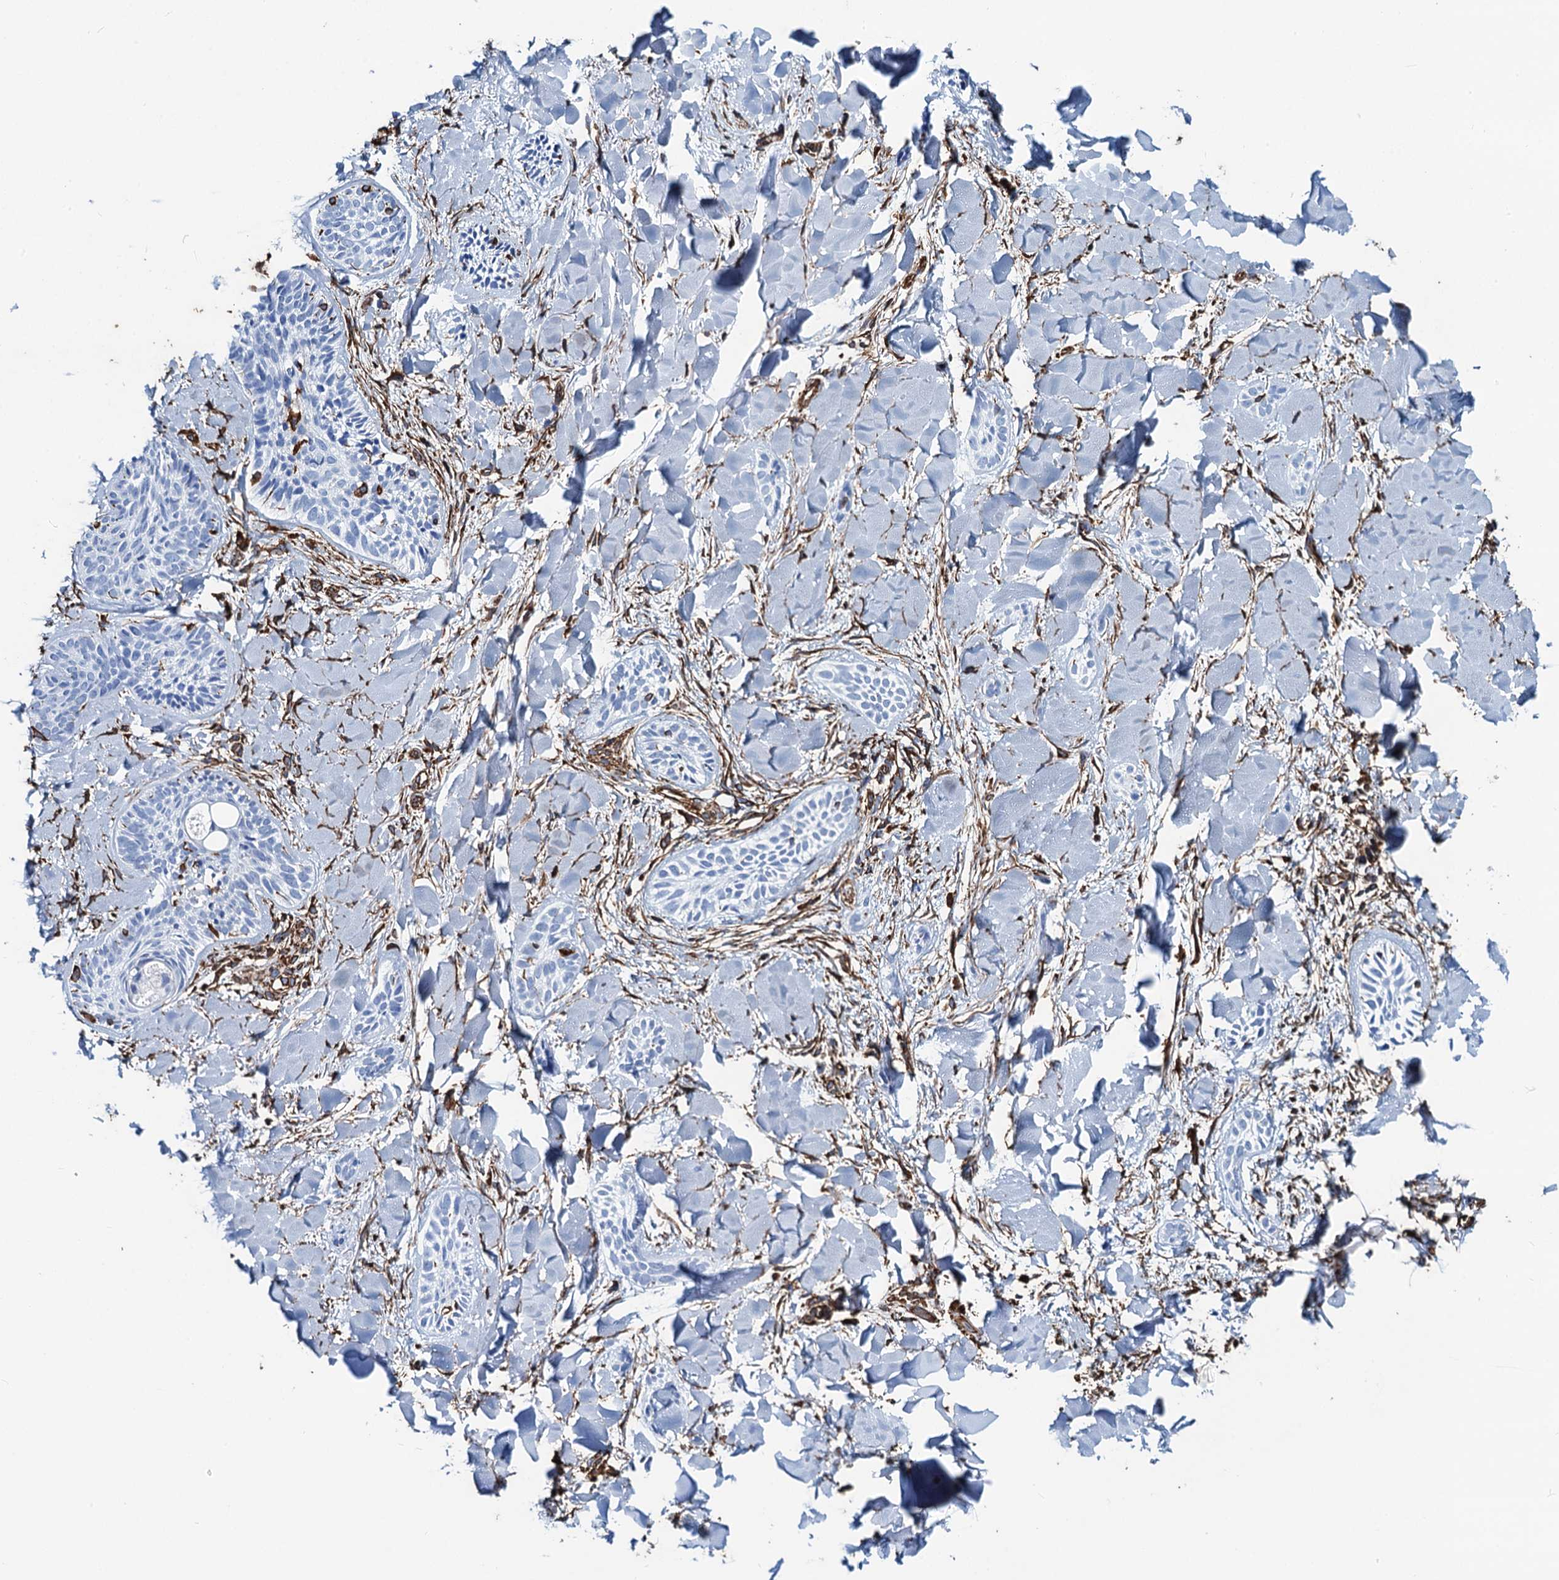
{"staining": {"intensity": "negative", "quantity": "none", "location": "none"}, "tissue": "skin cancer", "cell_type": "Tumor cells", "image_type": "cancer", "snomed": [{"axis": "morphology", "description": "Basal cell carcinoma"}, {"axis": "topography", "description": "Skin"}], "caption": "Immunohistochemistry (IHC) micrograph of human skin cancer (basal cell carcinoma) stained for a protein (brown), which reveals no positivity in tumor cells.", "gene": "PGM2", "patient": {"sex": "female", "age": 59}}